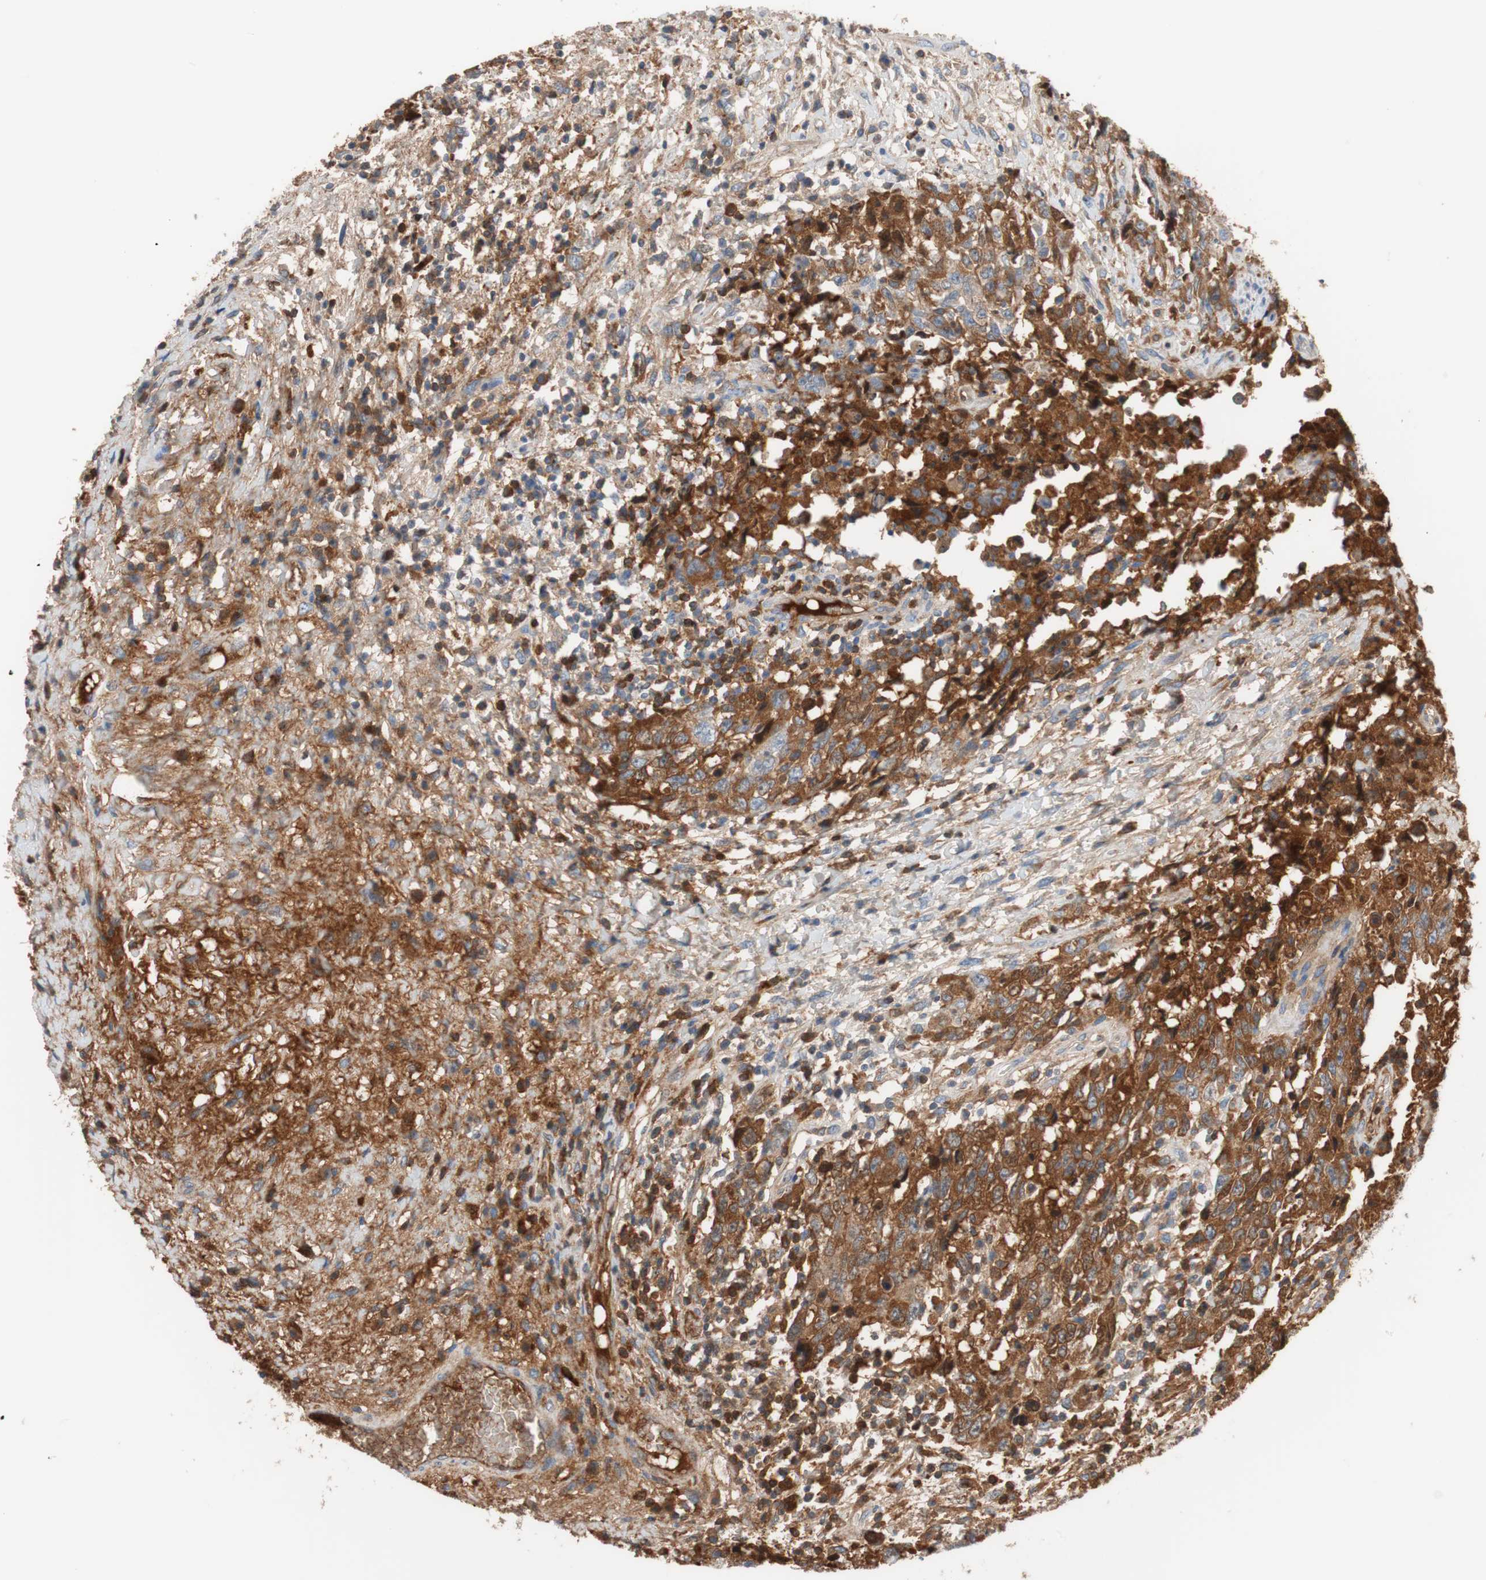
{"staining": {"intensity": "weak", "quantity": ">75%", "location": "cytoplasmic/membranous"}, "tissue": "testis cancer", "cell_type": "Tumor cells", "image_type": "cancer", "snomed": [{"axis": "morphology", "description": "Carcinoma, Embryonal, NOS"}, {"axis": "topography", "description": "Testis"}], "caption": "Testis cancer (embryonal carcinoma) stained for a protein (brown) shows weak cytoplasmic/membranous positive positivity in about >75% of tumor cells.", "gene": "RBP4", "patient": {"sex": "male", "age": 26}}